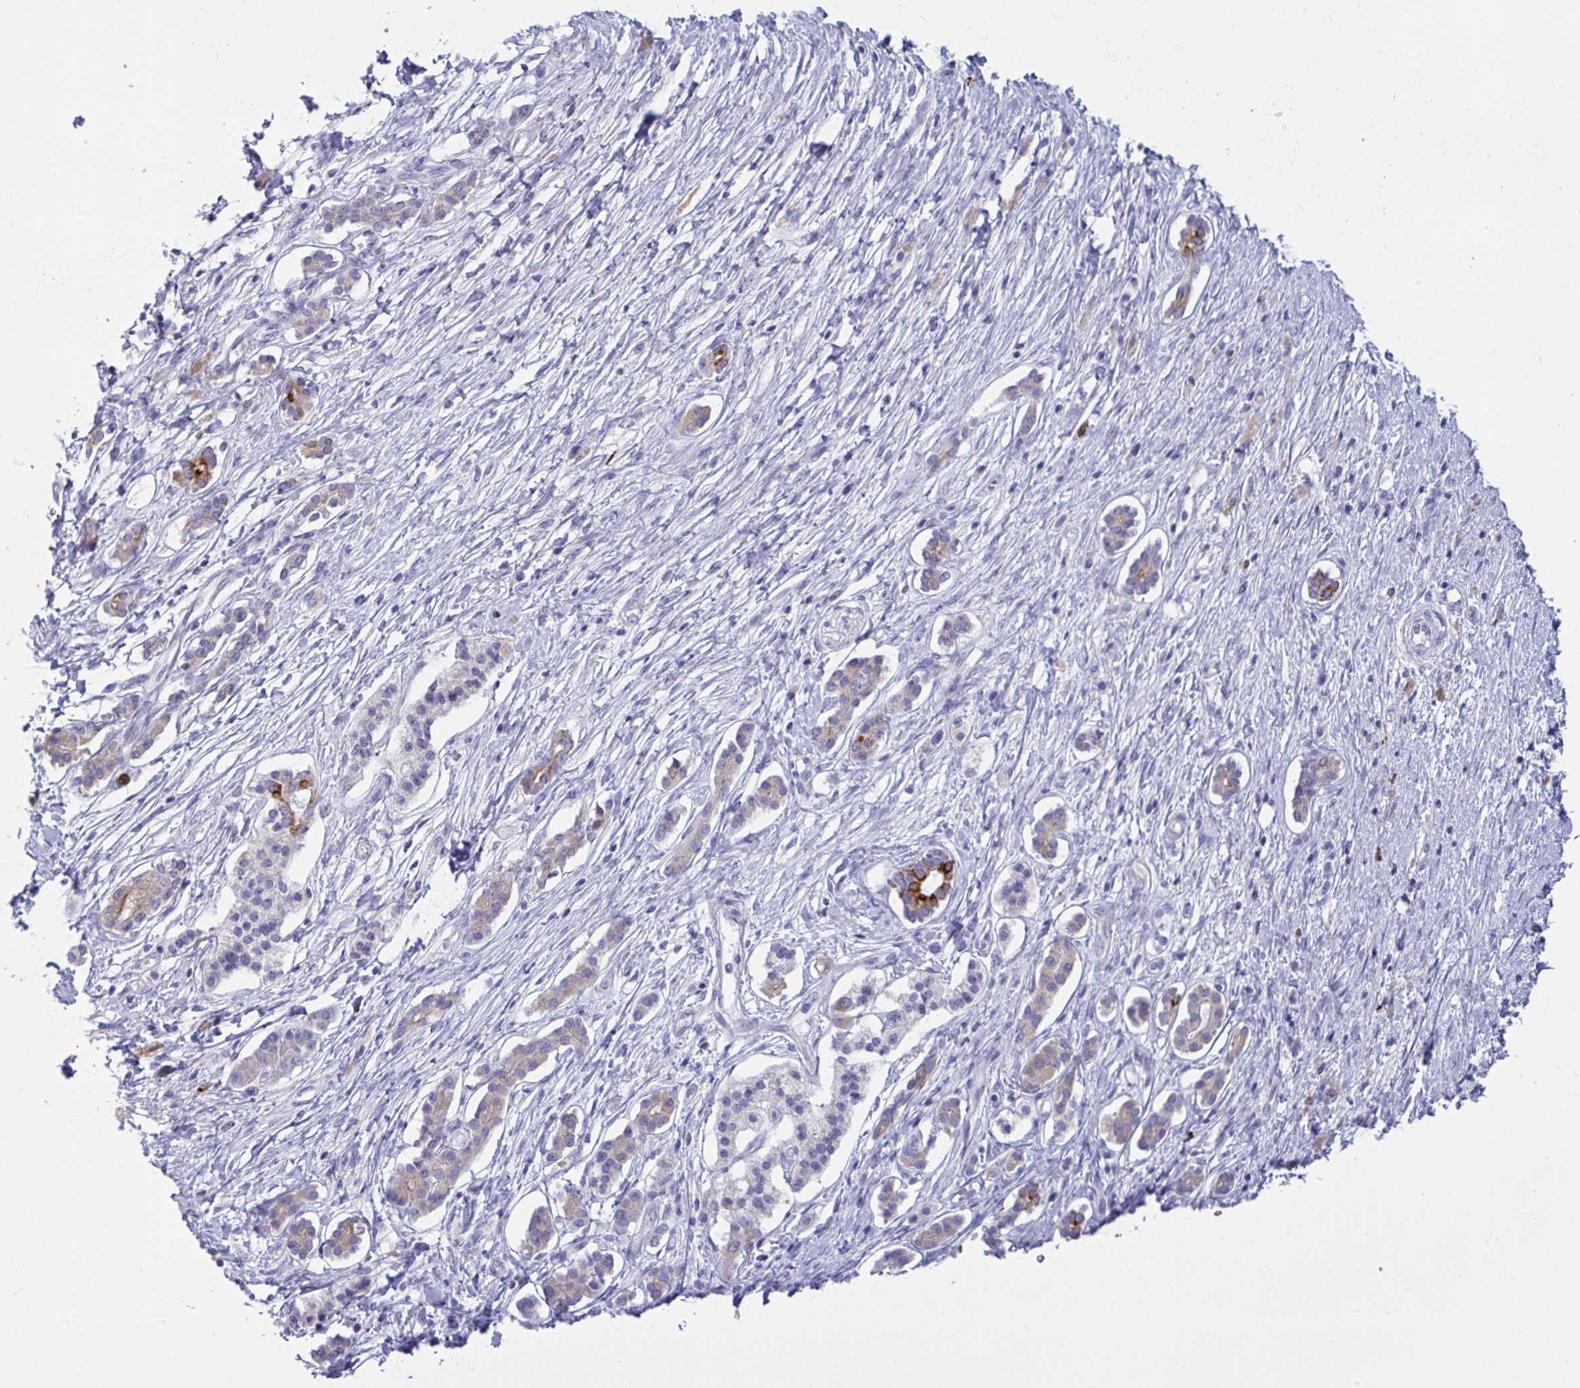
{"staining": {"intensity": "moderate", "quantity": "<25%", "location": "cytoplasmic/membranous"}, "tissue": "pancreatic cancer", "cell_type": "Tumor cells", "image_type": "cancer", "snomed": [{"axis": "morphology", "description": "Adenocarcinoma, NOS"}, {"axis": "topography", "description": "Pancreas"}], "caption": "A photomicrograph of pancreatic cancer stained for a protein exhibits moderate cytoplasmic/membranous brown staining in tumor cells. (DAB IHC, brown staining for protein, blue staining for nuclei).", "gene": "TAS2R38", "patient": {"sex": "male", "age": 68}}